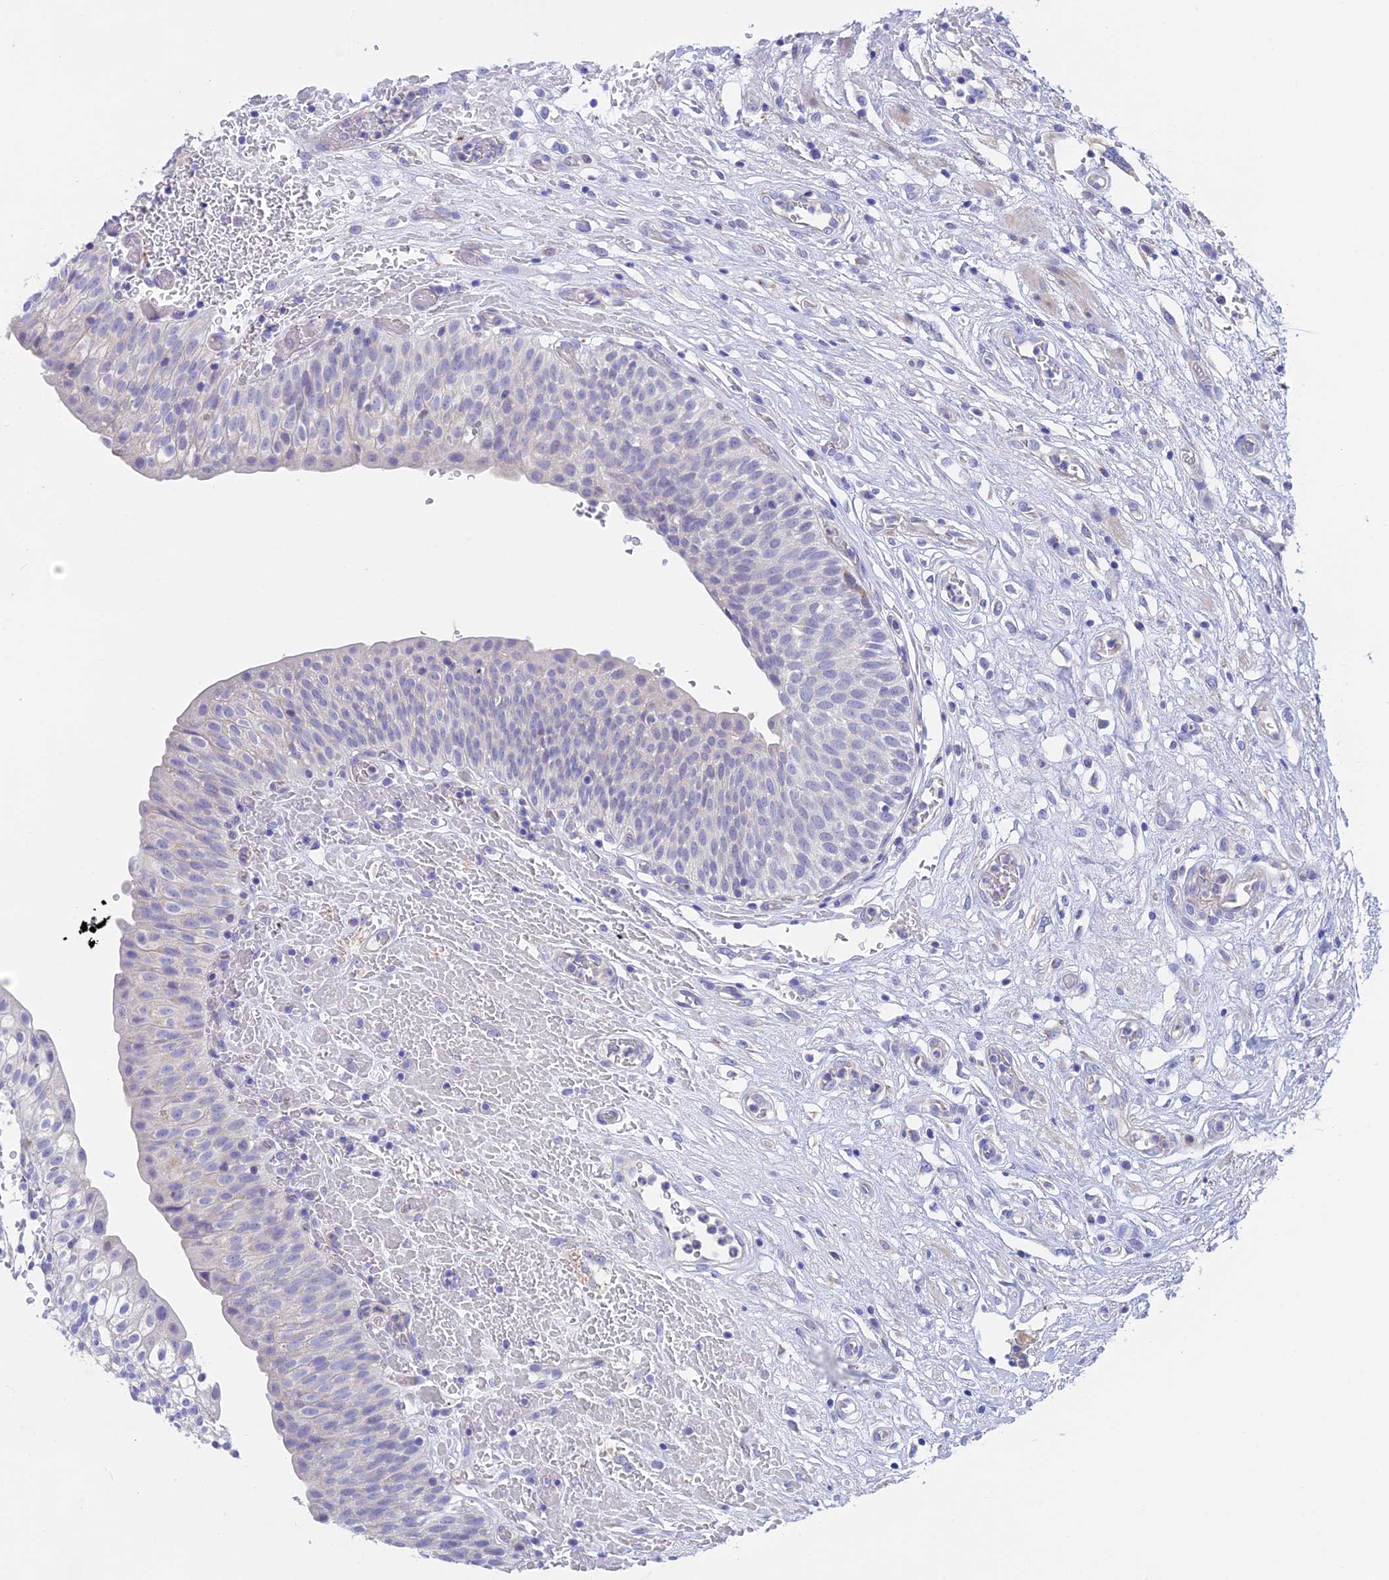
{"staining": {"intensity": "negative", "quantity": "none", "location": "none"}, "tissue": "urinary bladder", "cell_type": "Urothelial cells", "image_type": "normal", "snomed": [{"axis": "morphology", "description": "Normal tissue, NOS"}, {"axis": "topography", "description": "Urinary bladder"}], "caption": "High power microscopy photomicrograph of an immunohistochemistry (IHC) image of normal urinary bladder, revealing no significant positivity in urothelial cells.", "gene": "GLB1L", "patient": {"sex": "male", "age": 55}}